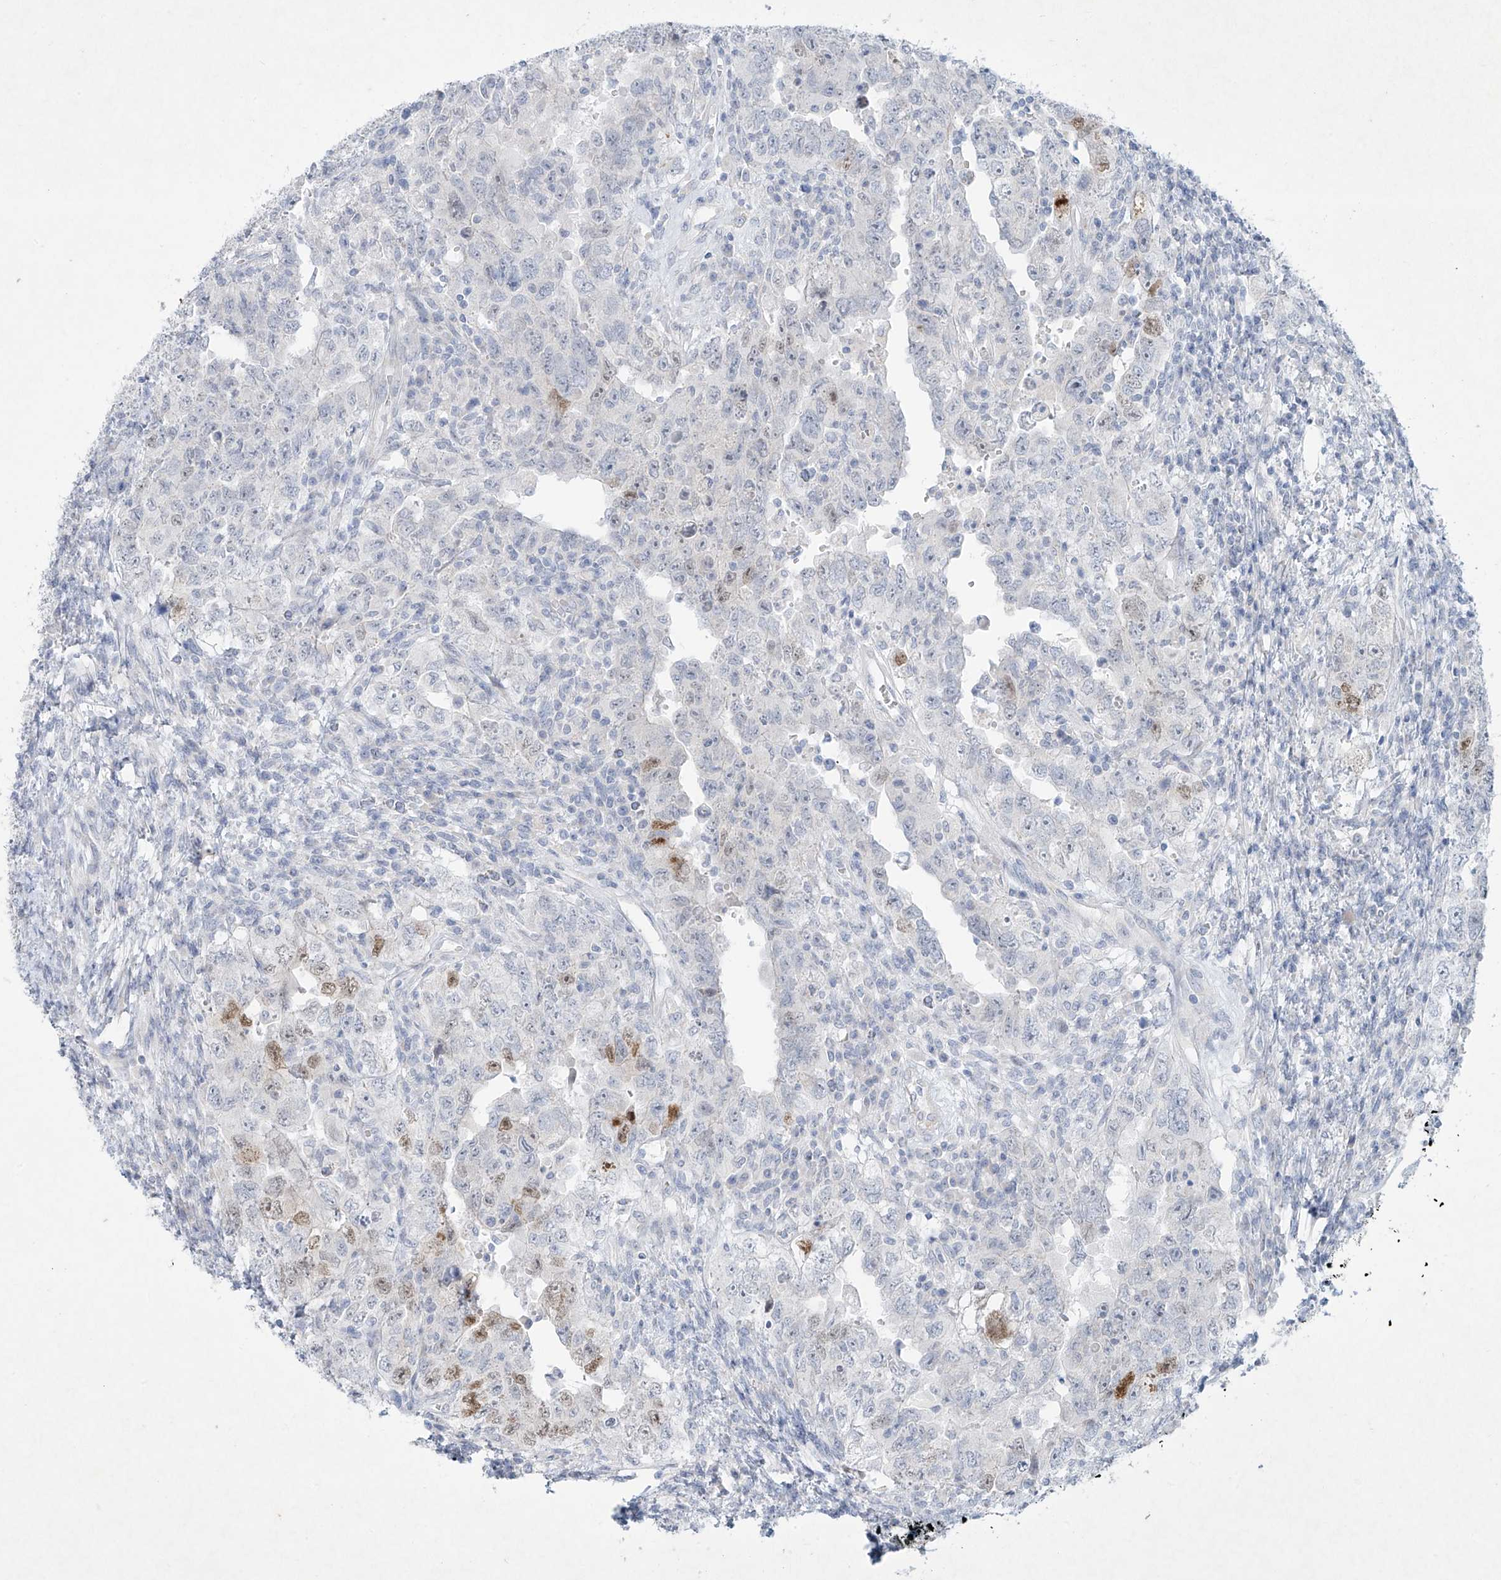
{"staining": {"intensity": "moderate", "quantity": "<25%", "location": "nuclear"}, "tissue": "testis cancer", "cell_type": "Tumor cells", "image_type": "cancer", "snomed": [{"axis": "morphology", "description": "Carcinoma, Embryonal, NOS"}, {"axis": "topography", "description": "Testis"}], "caption": "Brown immunohistochemical staining in human embryonal carcinoma (testis) shows moderate nuclear staining in approximately <25% of tumor cells.", "gene": "PAX6", "patient": {"sex": "male", "age": 26}}